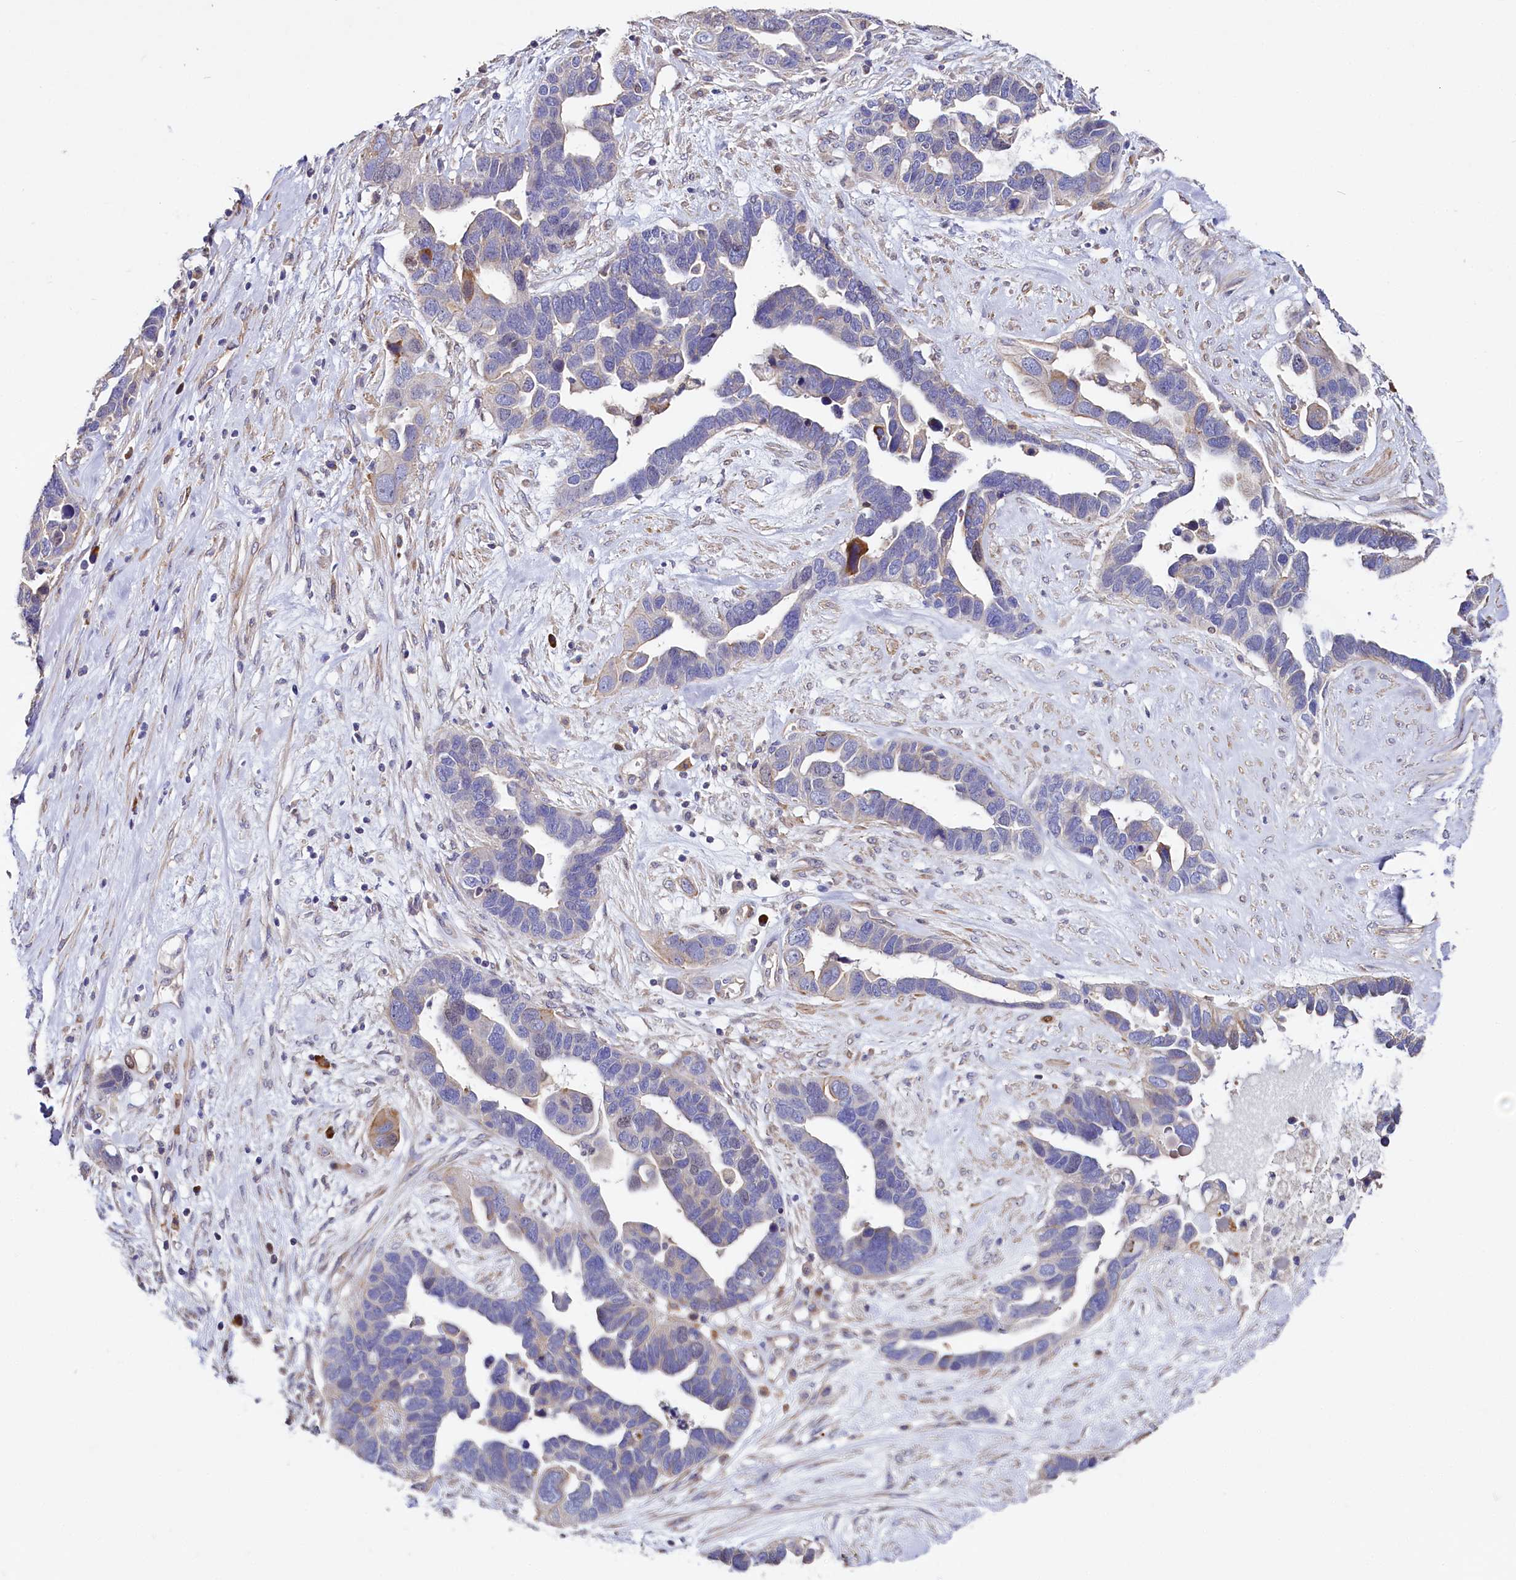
{"staining": {"intensity": "weak", "quantity": "<25%", "location": "cytoplasmic/membranous"}, "tissue": "ovarian cancer", "cell_type": "Tumor cells", "image_type": "cancer", "snomed": [{"axis": "morphology", "description": "Cystadenocarcinoma, serous, NOS"}, {"axis": "topography", "description": "Ovary"}], "caption": "Immunohistochemical staining of human ovarian cancer exhibits no significant positivity in tumor cells.", "gene": "WNT8A", "patient": {"sex": "female", "age": 54}}